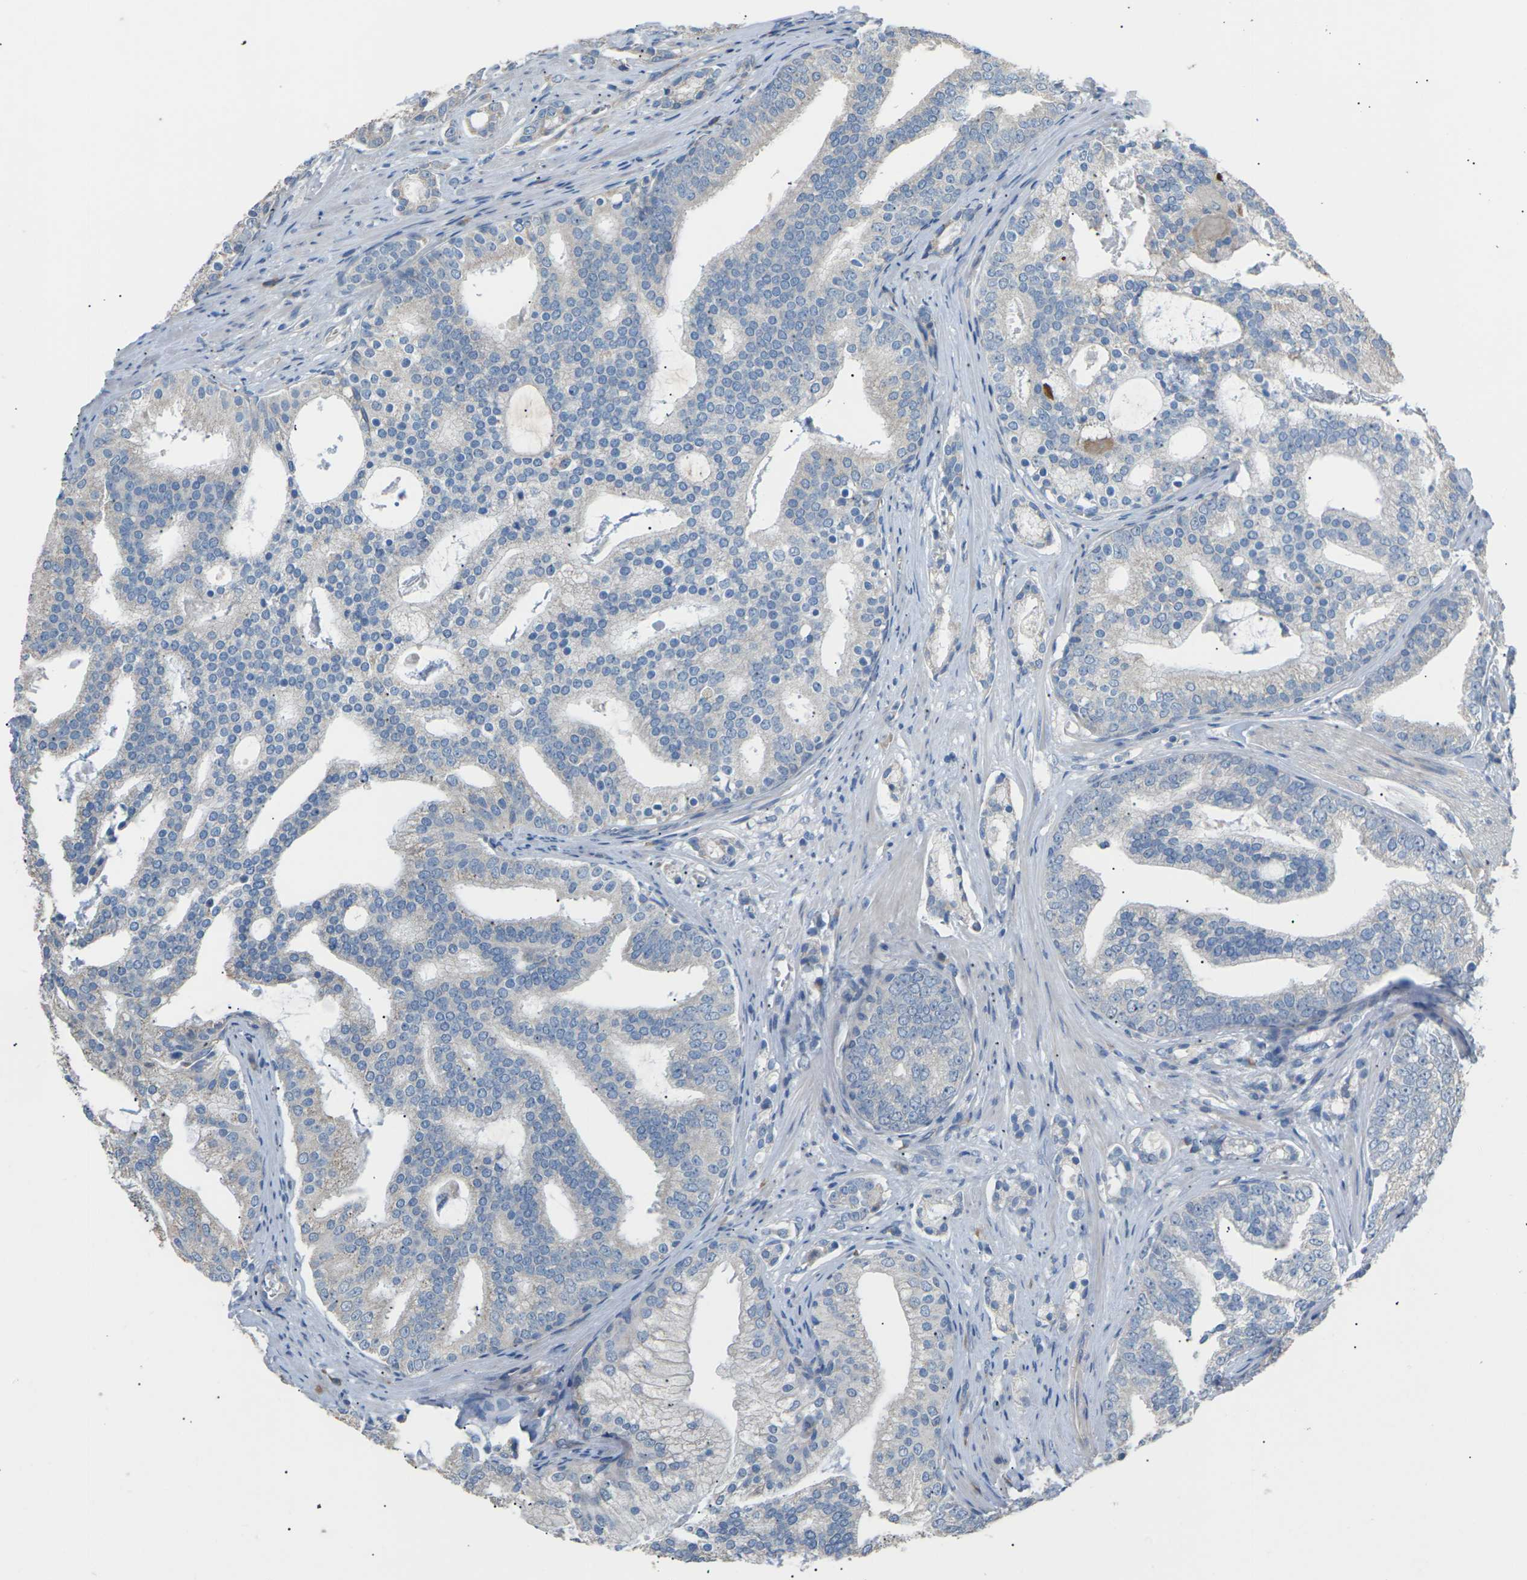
{"staining": {"intensity": "negative", "quantity": "none", "location": "none"}, "tissue": "prostate cancer", "cell_type": "Tumor cells", "image_type": "cancer", "snomed": [{"axis": "morphology", "description": "Adenocarcinoma, Low grade"}, {"axis": "topography", "description": "Prostate"}], "caption": "A micrograph of human prostate cancer (low-grade adenocarcinoma) is negative for staining in tumor cells.", "gene": "KLHDC8B", "patient": {"sex": "male", "age": 58}}